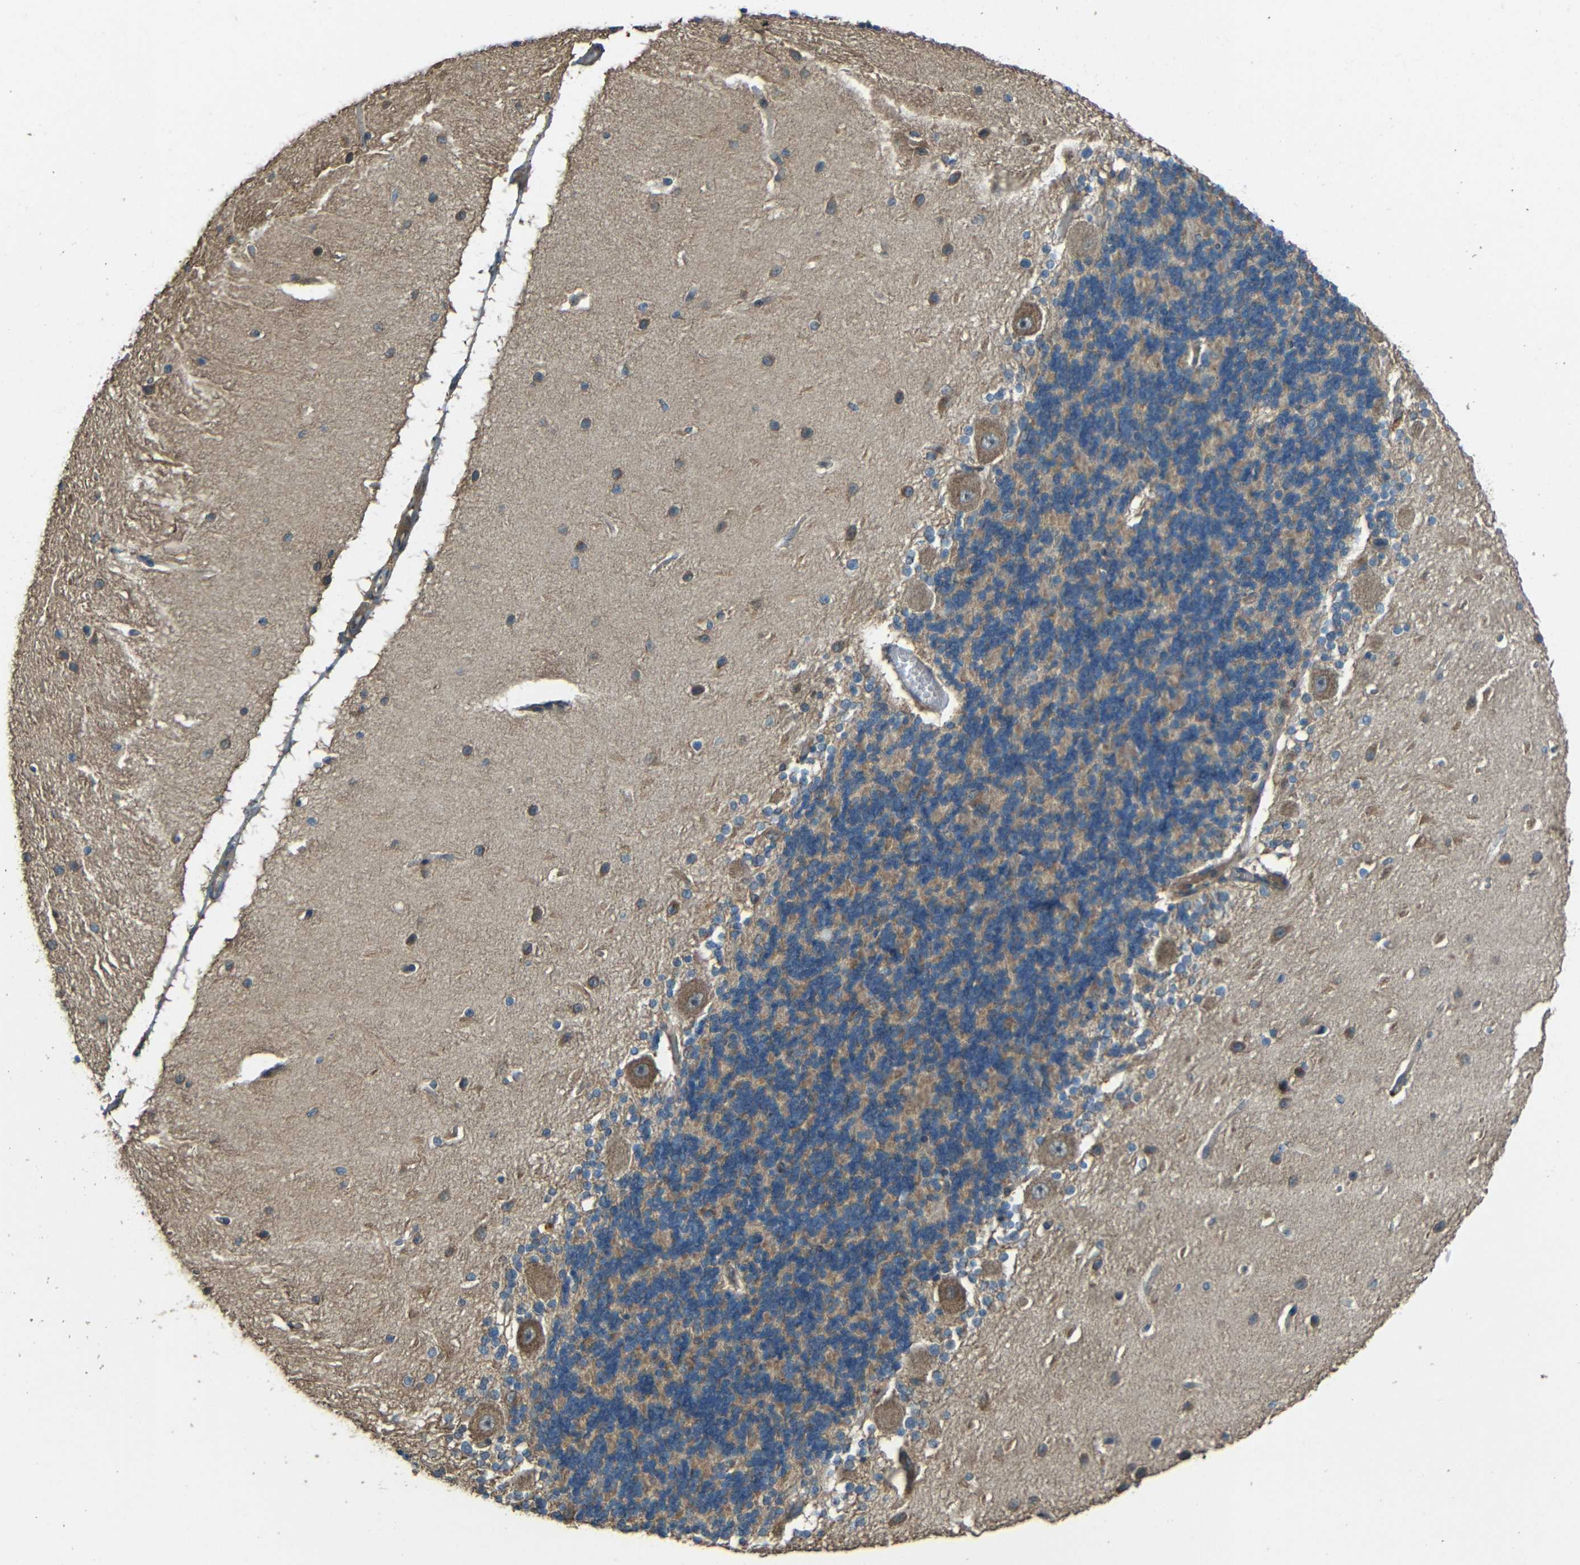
{"staining": {"intensity": "moderate", "quantity": ">75%", "location": "cytoplasmic/membranous"}, "tissue": "cerebellum", "cell_type": "Cells in granular layer", "image_type": "normal", "snomed": [{"axis": "morphology", "description": "Normal tissue, NOS"}, {"axis": "topography", "description": "Cerebellum"}], "caption": "High-power microscopy captured an immunohistochemistry histopathology image of normal cerebellum, revealing moderate cytoplasmic/membranous staining in approximately >75% of cells in granular layer.", "gene": "ACACA", "patient": {"sex": "female", "age": 54}}